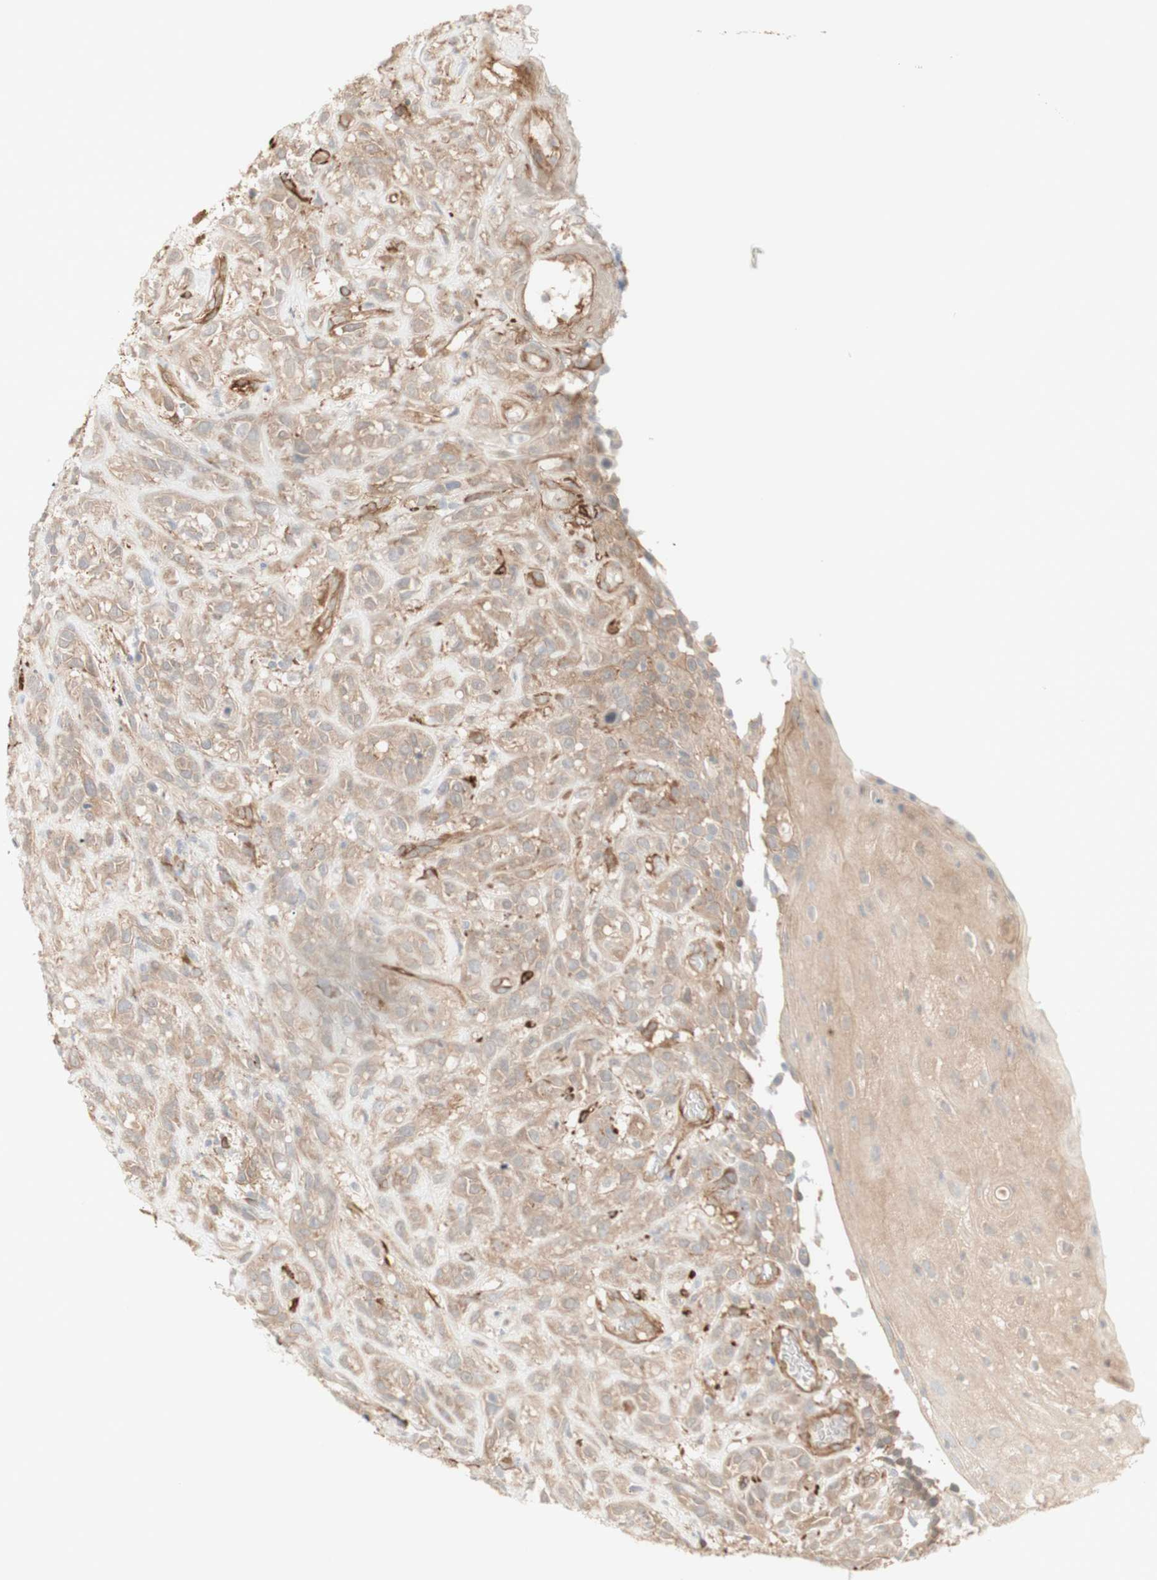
{"staining": {"intensity": "moderate", "quantity": ">75%", "location": "cytoplasmic/membranous"}, "tissue": "head and neck cancer", "cell_type": "Tumor cells", "image_type": "cancer", "snomed": [{"axis": "morphology", "description": "Normal tissue, NOS"}, {"axis": "morphology", "description": "Squamous cell carcinoma, NOS"}, {"axis": "topography", "description": "Cartilage tissue"}, {"axis": "topography", "description": "Head-Neck"}], "caption": "Brown immunohistochemical staining in squamous cell carcinoma (head and neck) reveals moderate cytoplasmic/membranous expression in approximately >75% of tumor cells.", "gene": "CNN3", "patient": {"sex": "male", "age": 62}}